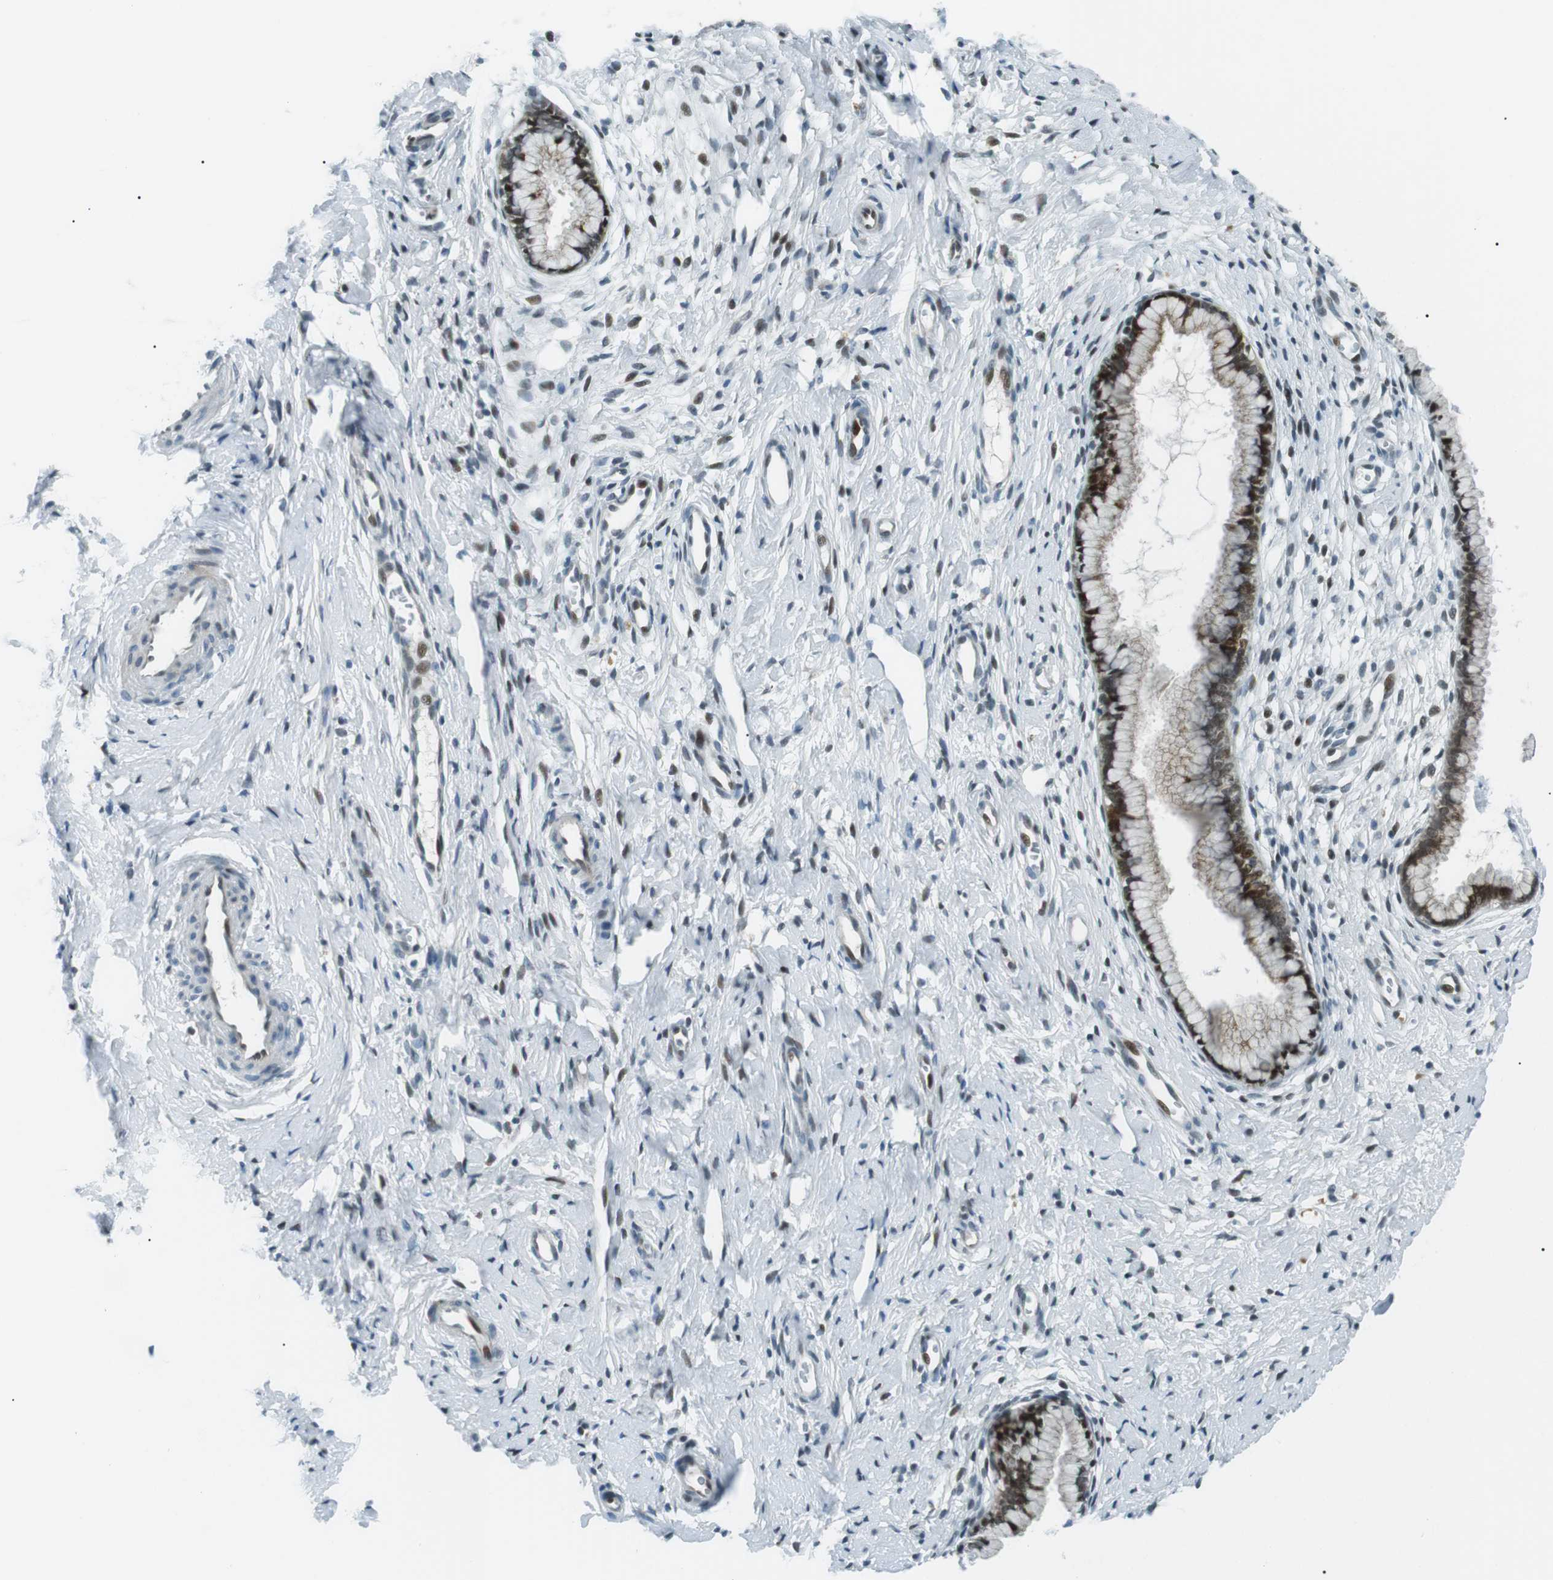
{"staining": {"intensity": "strong", "quantity": "25%-75%", "location": "nuclear"}, "tissue": "cervix", "cell_type": "Glandular cells", "image_type": "normal", "snomed": [{"axis": "morphology", "description": "Normal tissue, NOS"}, {"axis": "topography", "description": "Cervix"}], "caption": "Protein expression analysis of normal human cervix reveals strong nuclear staining in approximately 25%-75% of glandular cells.", "gene": "PJA1", "patient": {"sex": "female", "age": 65}}